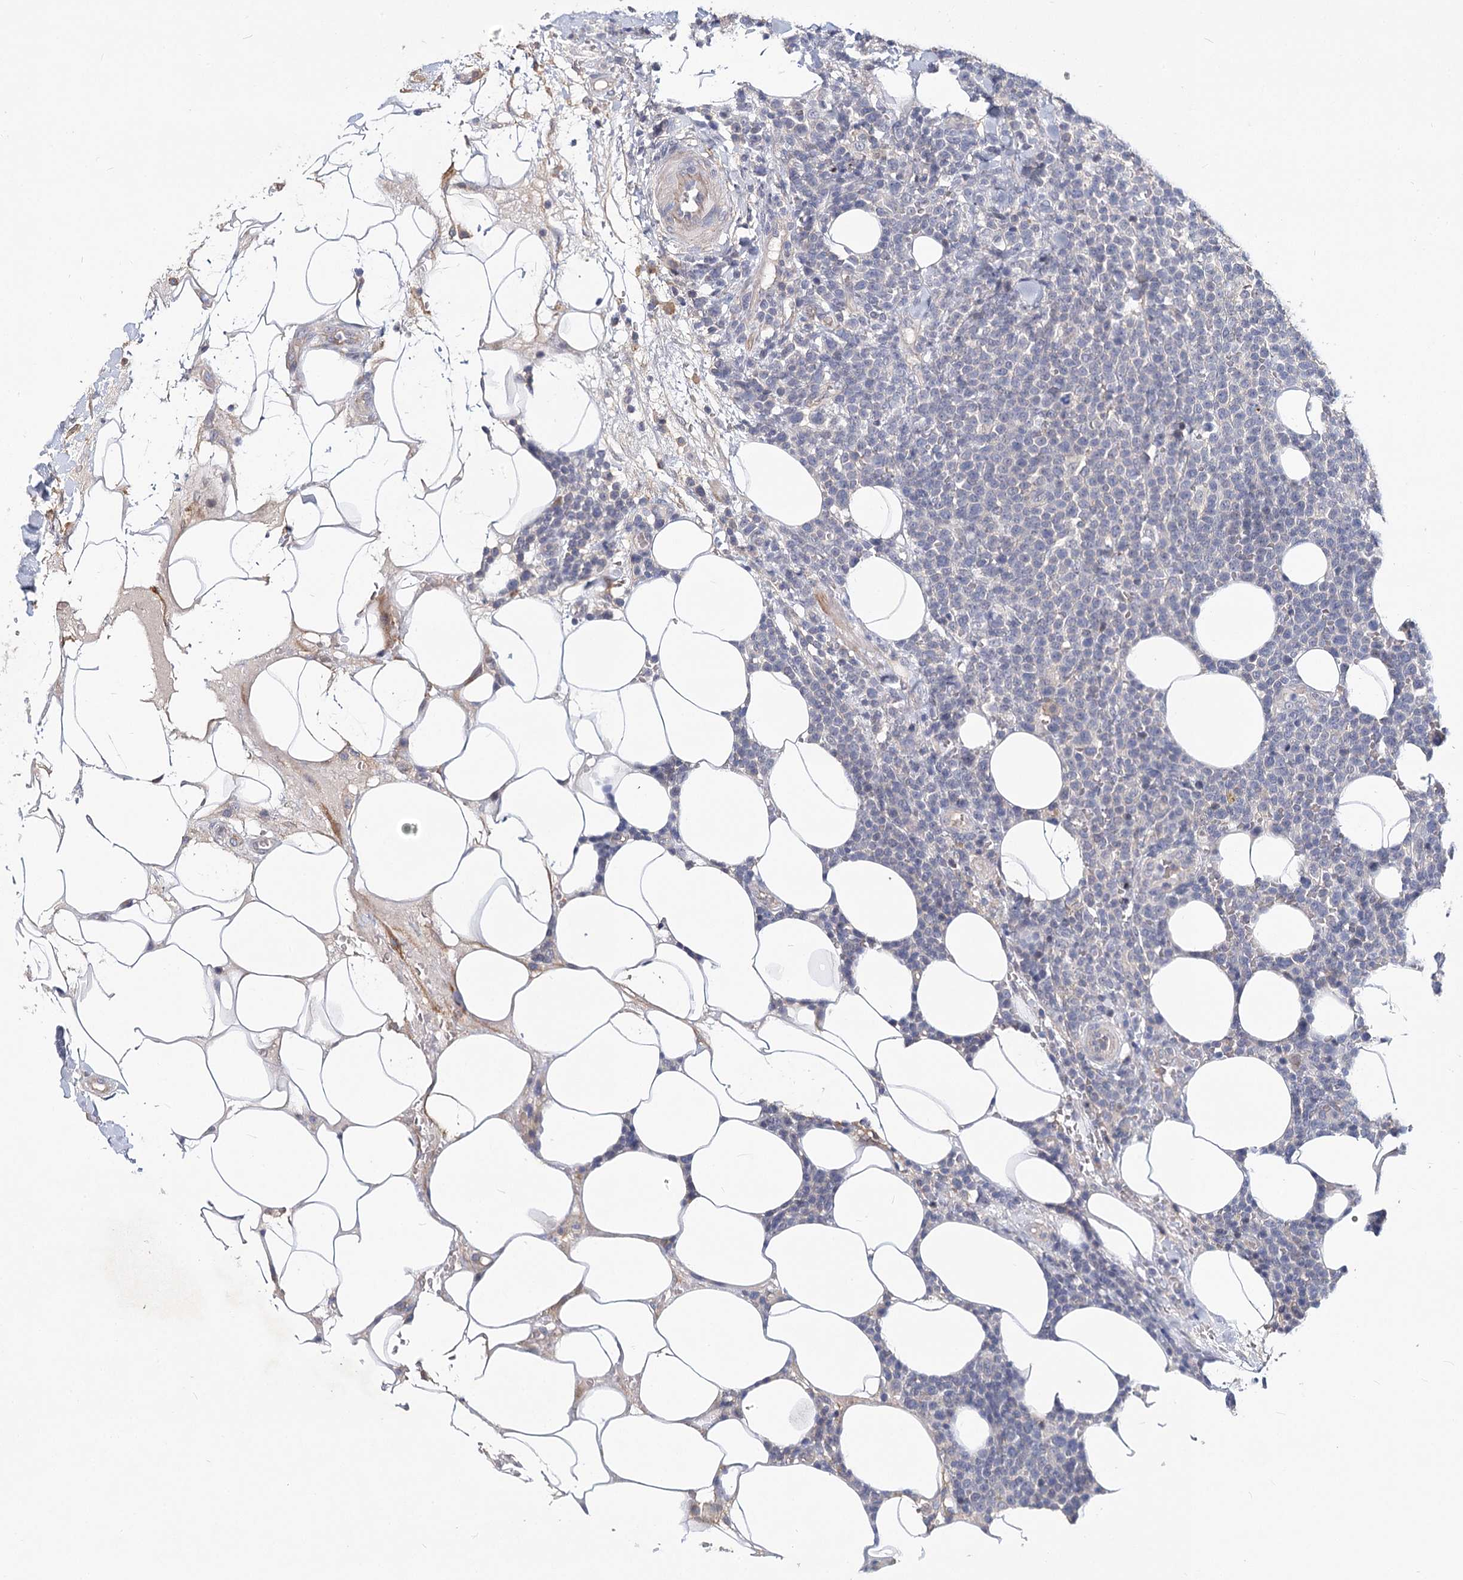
{"staining": {"intensity": "negative", "quantity": "none", "location": "none"}, "tissue": "lymphoma", "cell_type": "Tumor cells", "image_type": "cancer", "snomed": [{"axis": "morphology", "description": "Malignant lymphoma, non-Hodgkin's type, High grade"}, {"axis": "topography", "description": "Lymph node"}], "caption": "Tumor cells are negative for brown protein staining in lymphoma. (DAB (3,3'-diaminobenzidine) IHC with hematoxylin counter stain).", "gene": "TMEM218", "patient": {"sex": "male", "age": 61}}